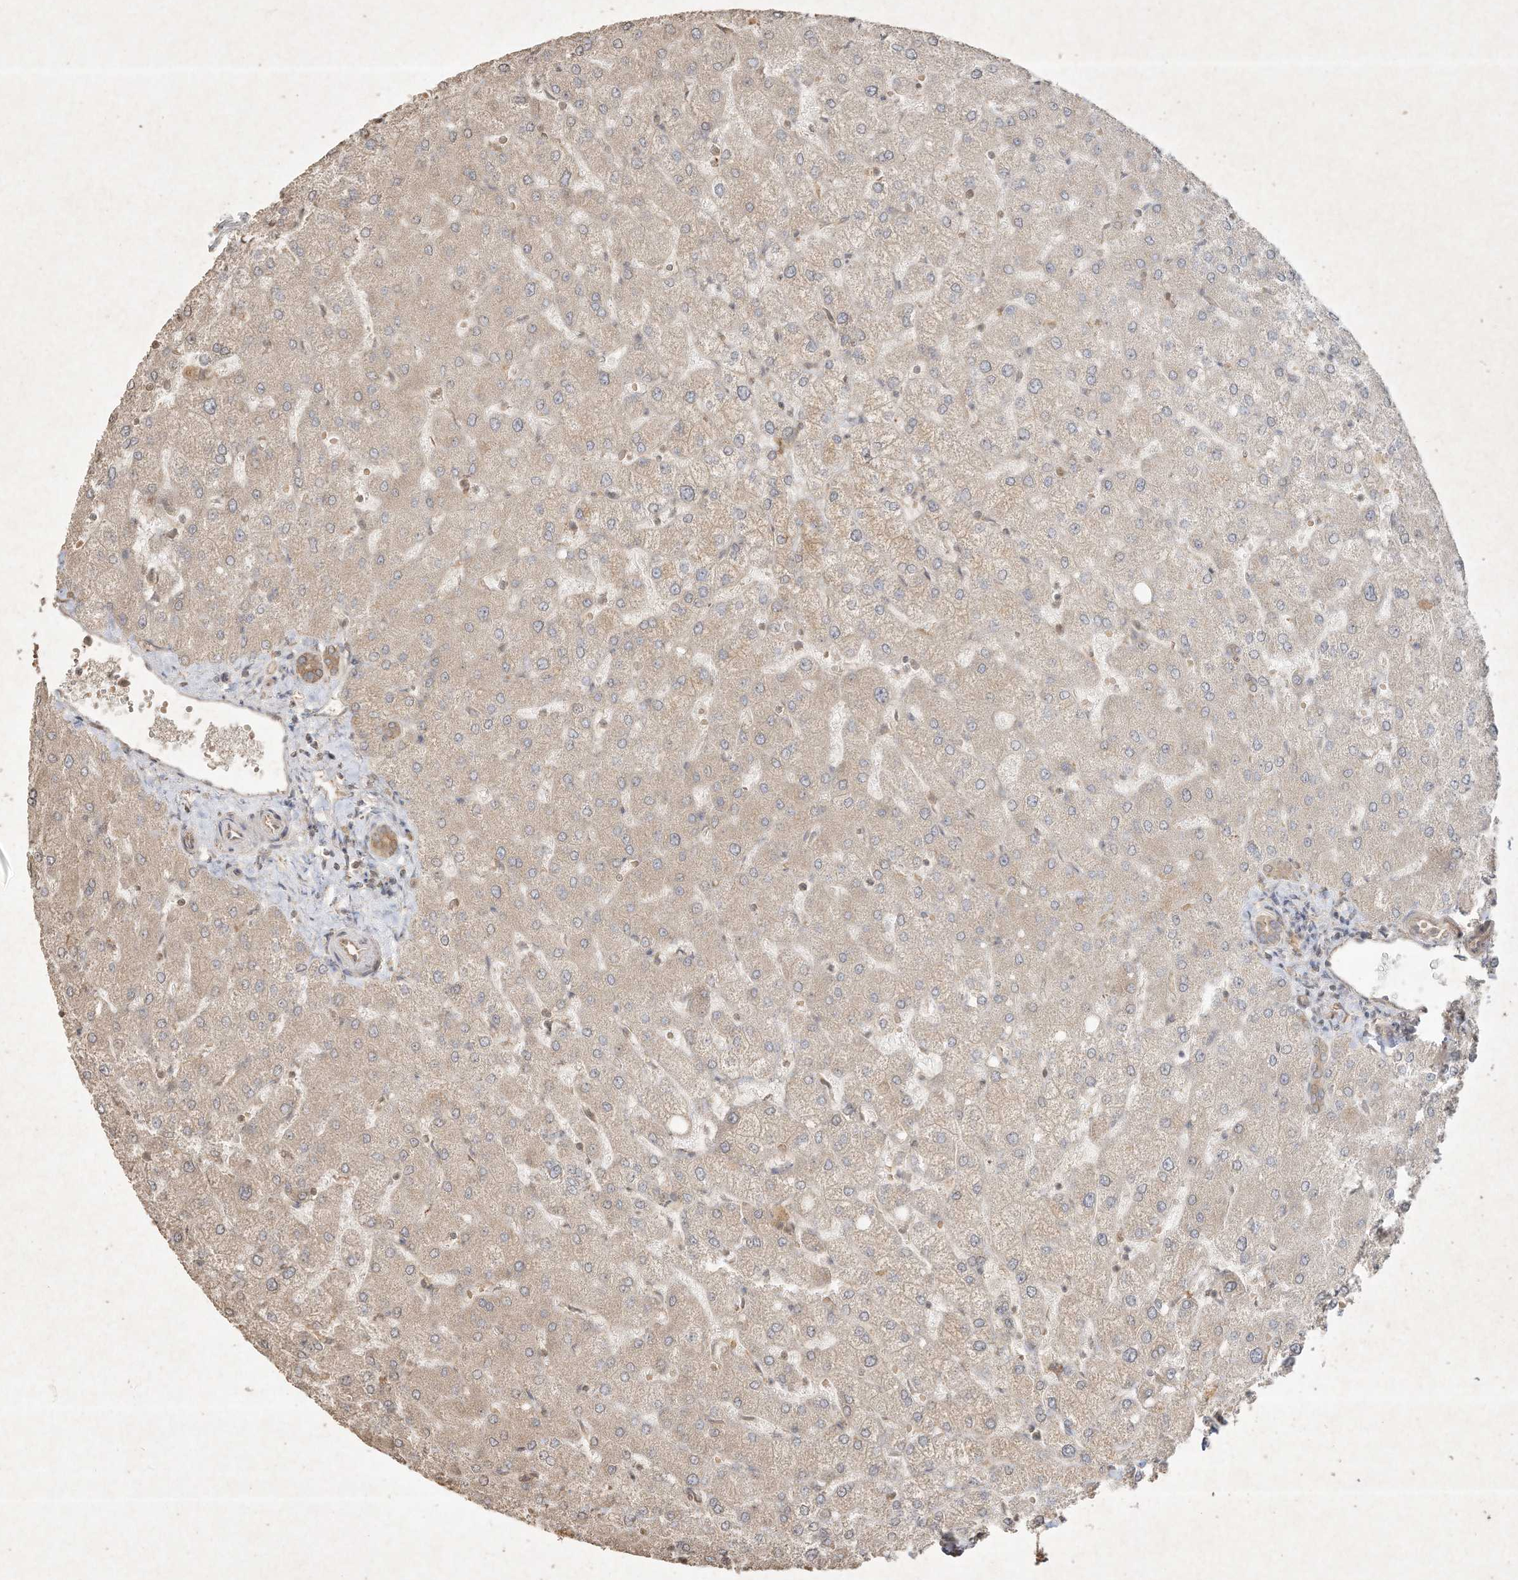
{"staining": {"intensity": "moderate", "quantity": ">75%", "location": "cytoplasmic/membranous"}, "tissue": "liver", "cell_type": "Cholangiocytes", "image_type": "normal", "snomed": [{"axis": "morphology", "description": "Normal tissue, NOS"}, {"axis": "topography", "description": "Liver"}], "caption": "Protein staining demonstrates moderate cytoplasmic/membranous positivity in about >75% of cholangiocytes in unremarkable liver.", "gene": "DYNC1I2", "patient": {"sex": "female", "age": 54}}